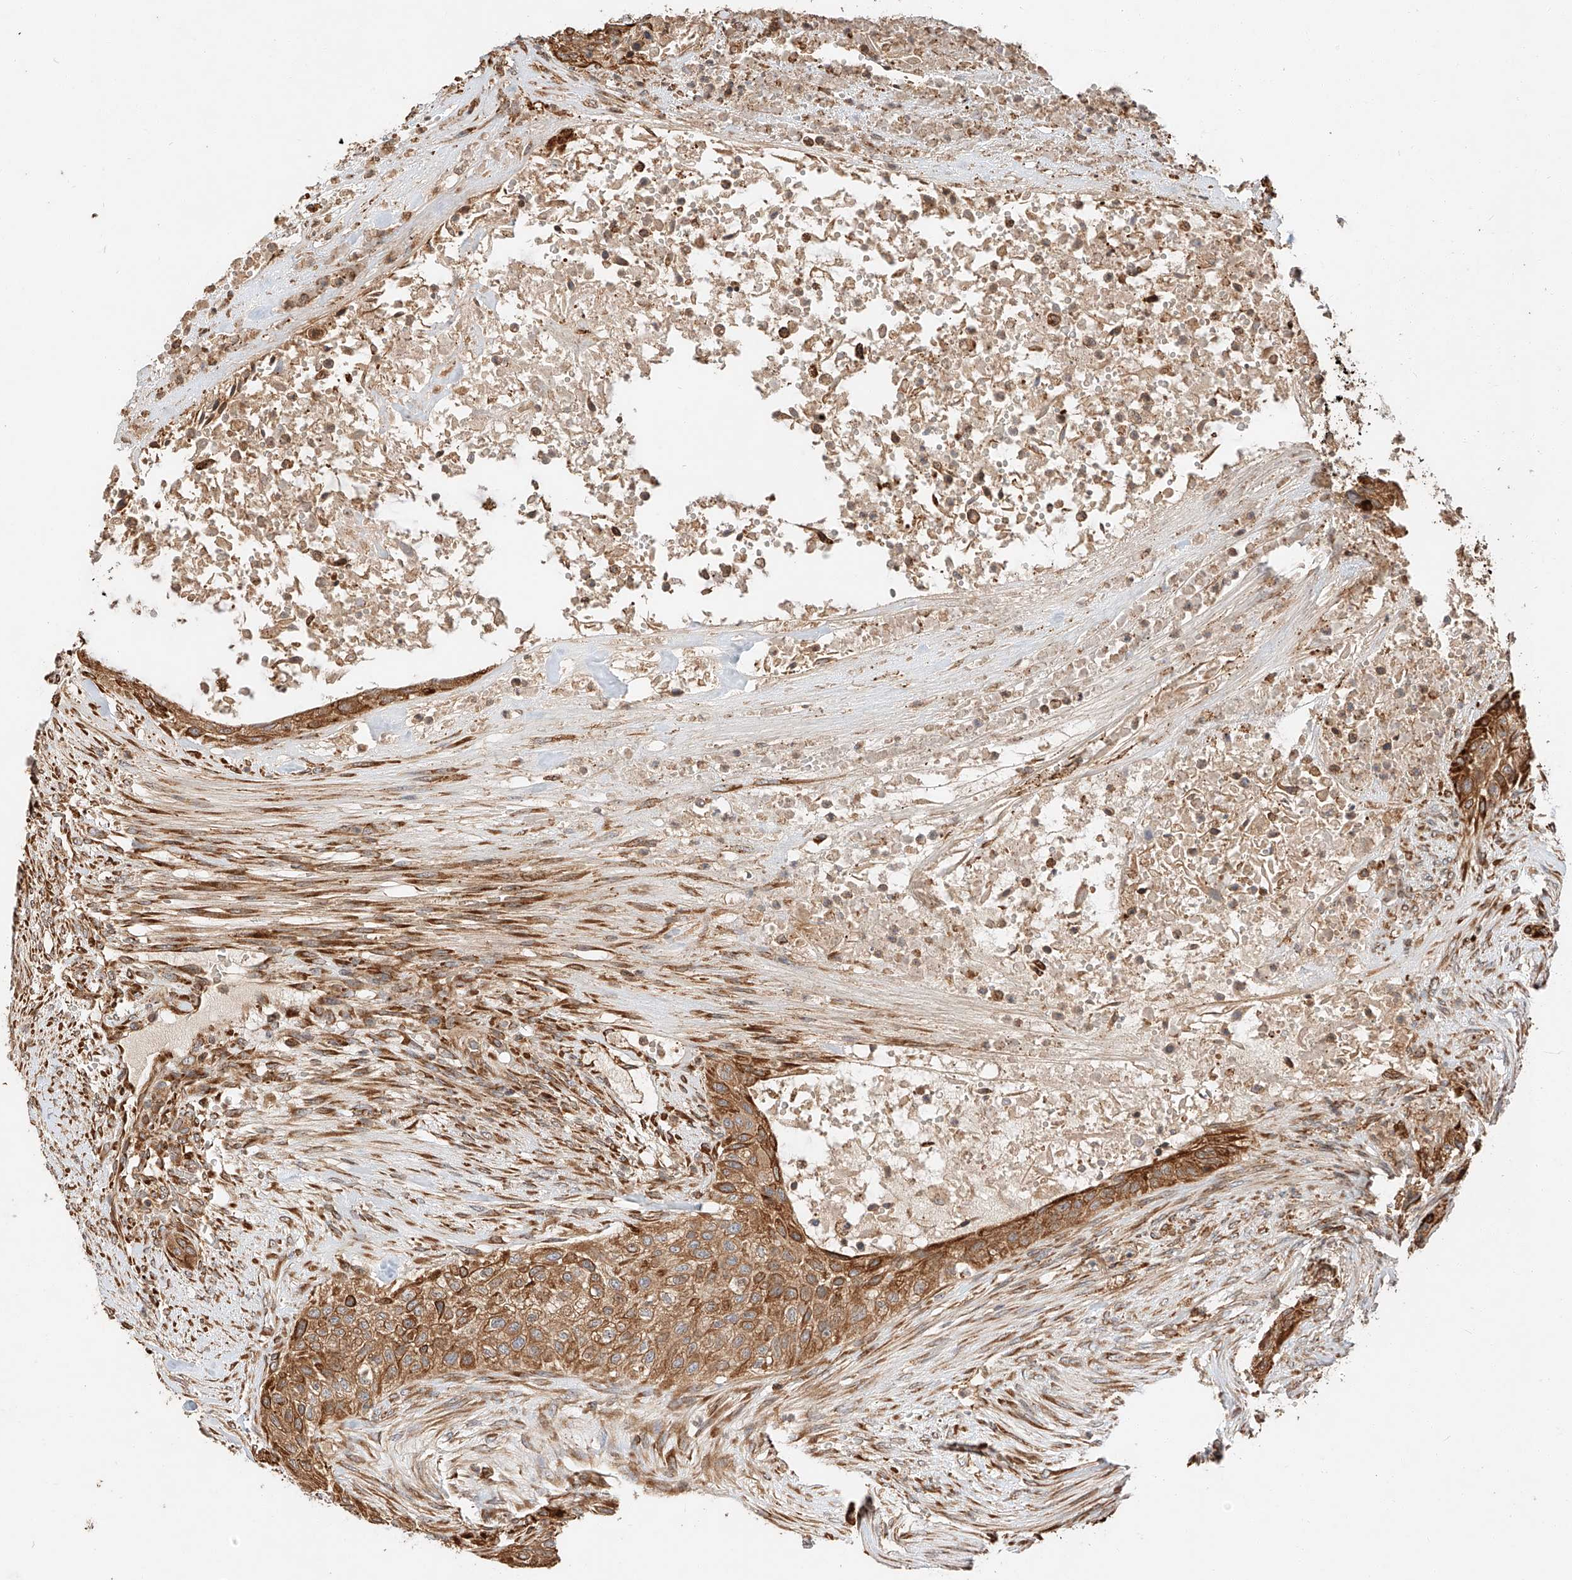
{"staining": {"intensity": "moderate", "quantity": ">75%", "location": "cytoplasmic/membranous"}, "tissue": "urothelial cancer", "cell_type": "Tumor cells", "image_type": "cancer", "snomed": [{"axis": "morphology", "description": "Urothelial carcinoma, High grade"}, {"axis": "topography", "description": "Urinary bladder"}], "caption": "High-power microscopy captured an immunohistochemistry (IHC) histopathology image of urothelial carcinoma (high-grade), revealing moderate cytoplasmic/membranous staining in approximately >75% of tumor cells.", "gene": "ZNF84", "patient": {"sex": "male", "age": 35}}